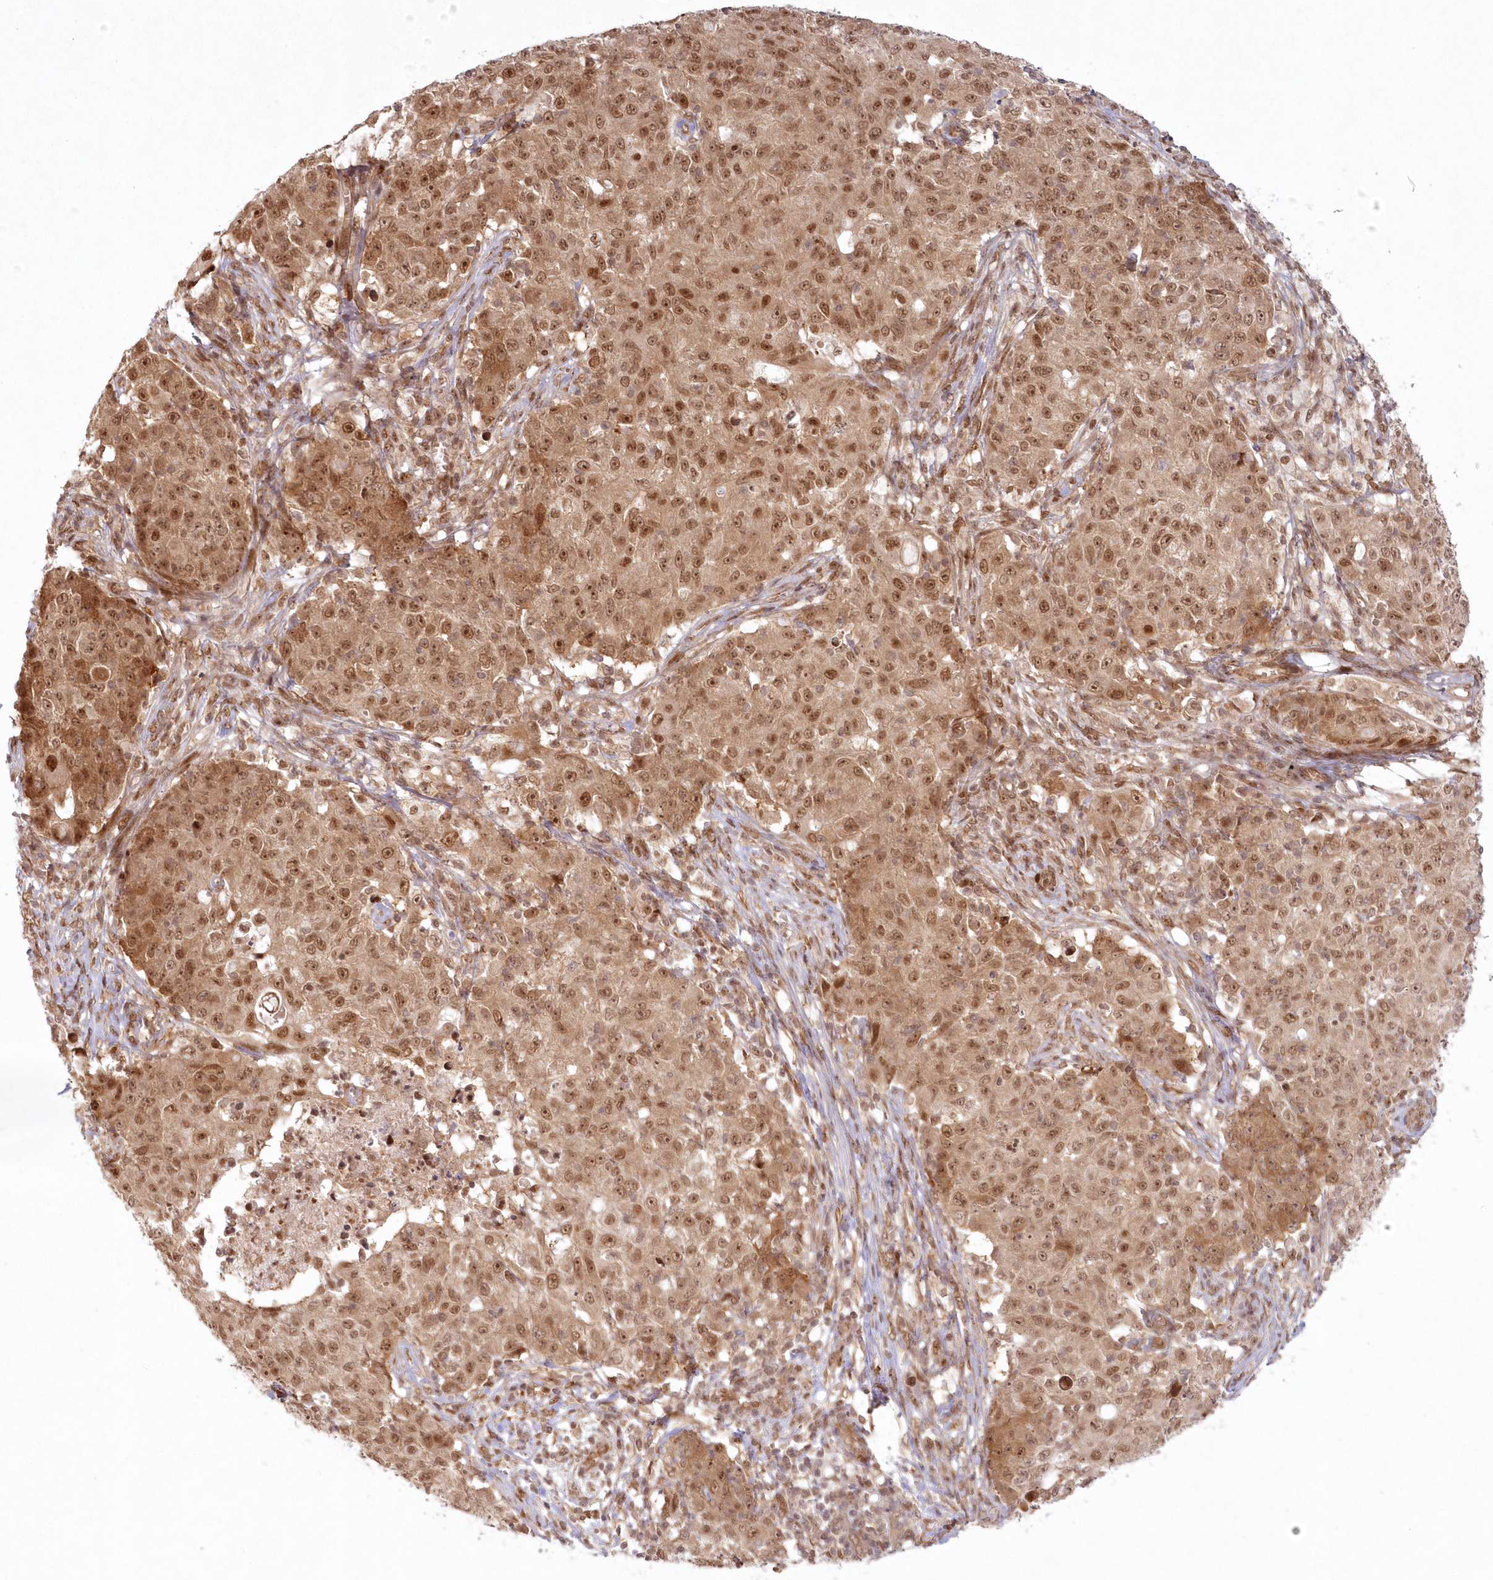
{"staining": {"intensity": "moderate", "quantity": ">75%", "location": "cytoplasmic/membranous,nuclear"}, "tissue": "ovarian cancer", "cell_type": "Tumor cells", "image_type": "cancer", "snomed": [{"axis": "morphology", "description": "Carcinoma, endometroid"}, {"axis": "topography", "description": "Ovary"}], "caption": "Ovarian cancer (endometroid carcinoma) was stained to show a protein in brown. There is medium levels of moderate cytoplasmic/membranous and nuclear staining in approximately >75% of tumor cells. The staining was performed using DAB, with brown indicating positive protein expression. Nuclei are stained blue with hematoxylin.", "gene": "TOGARAM2", "patient": {"sex": "female", "age": 42}}